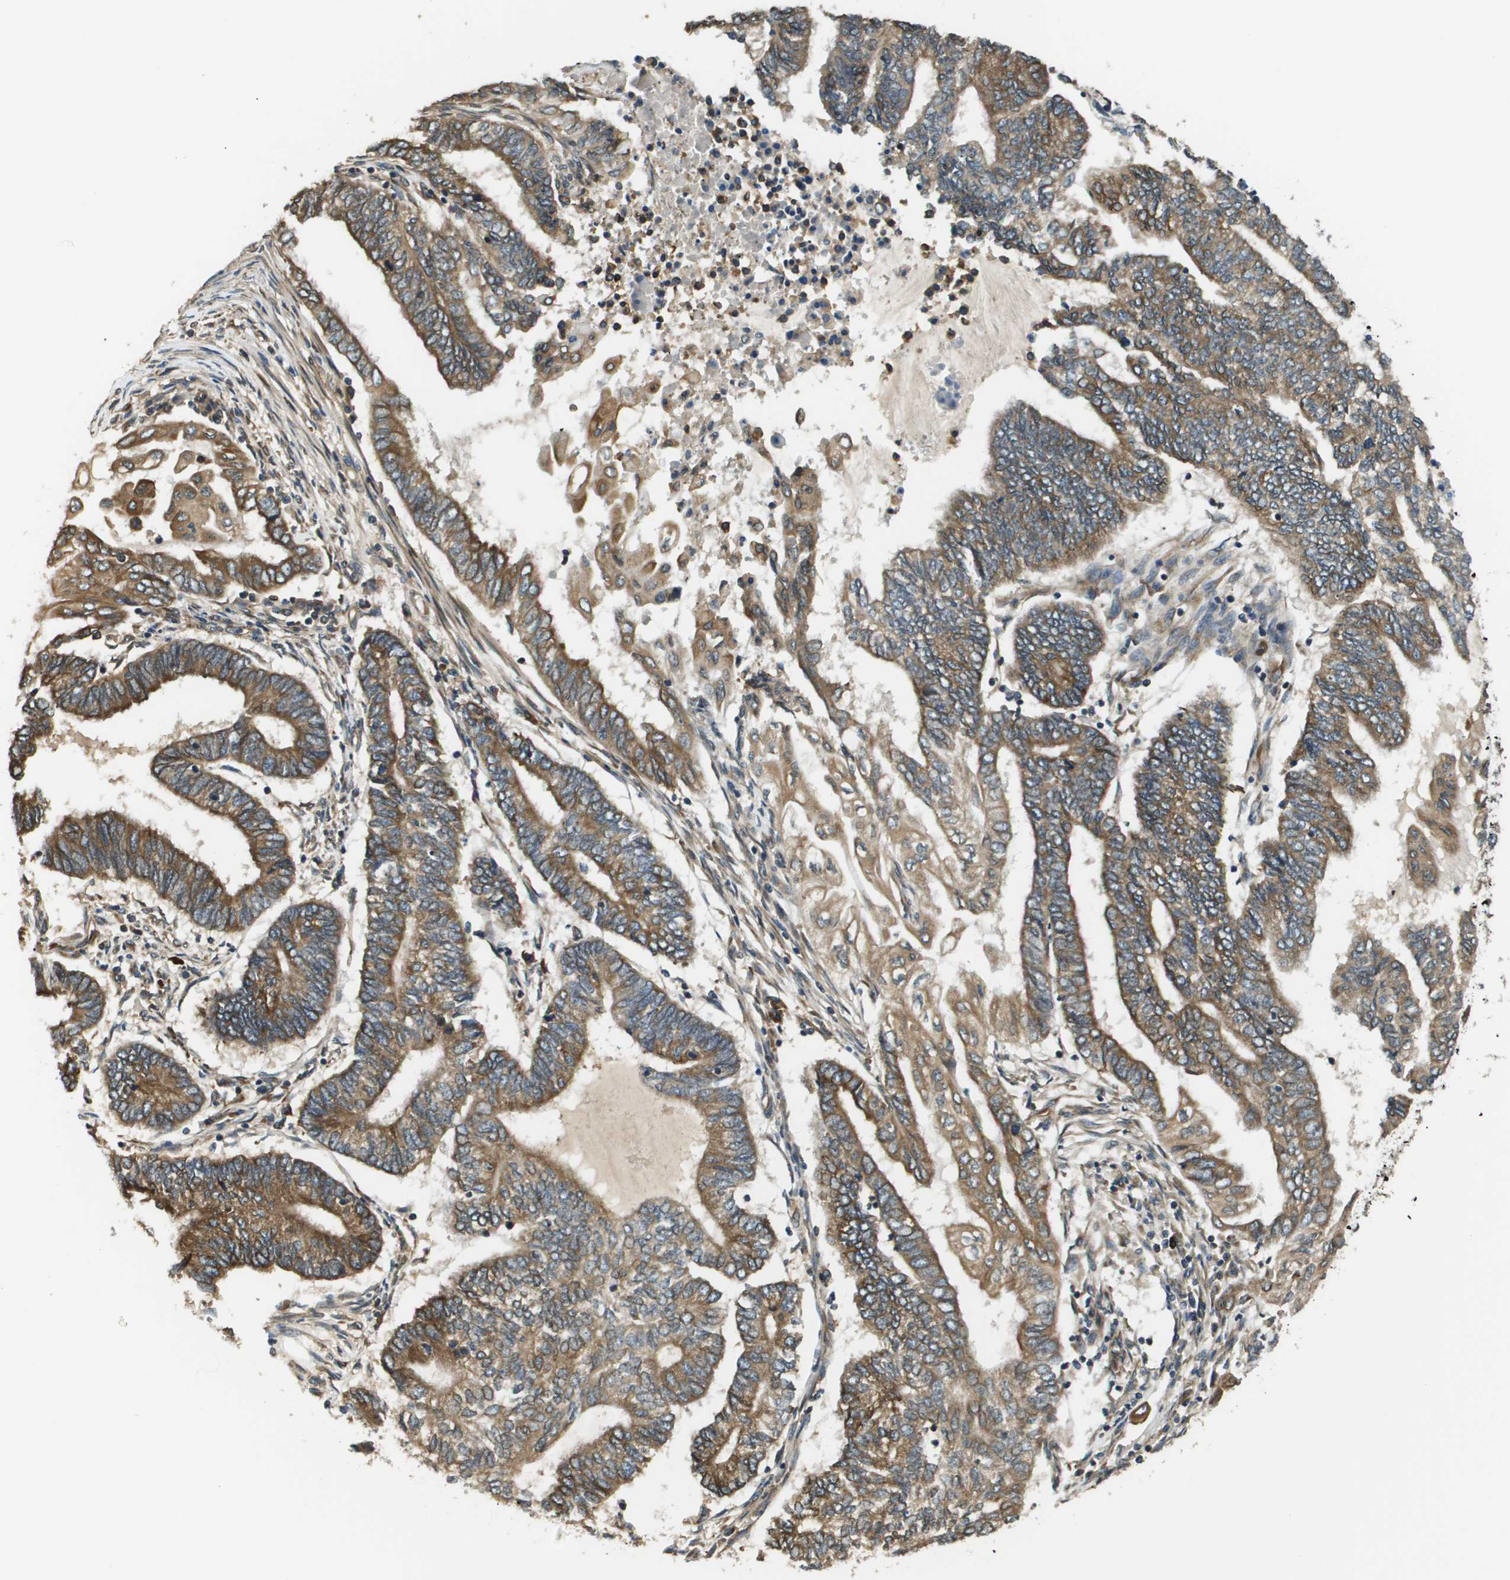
{"staining": {"intensity": "moderate", "quantity": ">75%", "location": "cytoplasmic/membranous"}, "tissue": "endometrial cancer", "cell_type": "Tumor cells", "image_type": "cancer", "snomed": [{"axis": "morphology", "description": "Adenocarcinoma, NOS"}, {"axis": "topography", "description": "Uterus"}, {"axis": "topography", "description": "Endometrium"}], "caption": "Endometrial cancer (adenocarcinoma) tissue exhibits moderate cytoplasmic/membranous staining in about >75% of tumor cells, visualized by immunohistochemistry. (IHC, brightfield microscopy, high magnification).", "gene": "SEC62", "patient": {"sex": "female", "age": 70}}